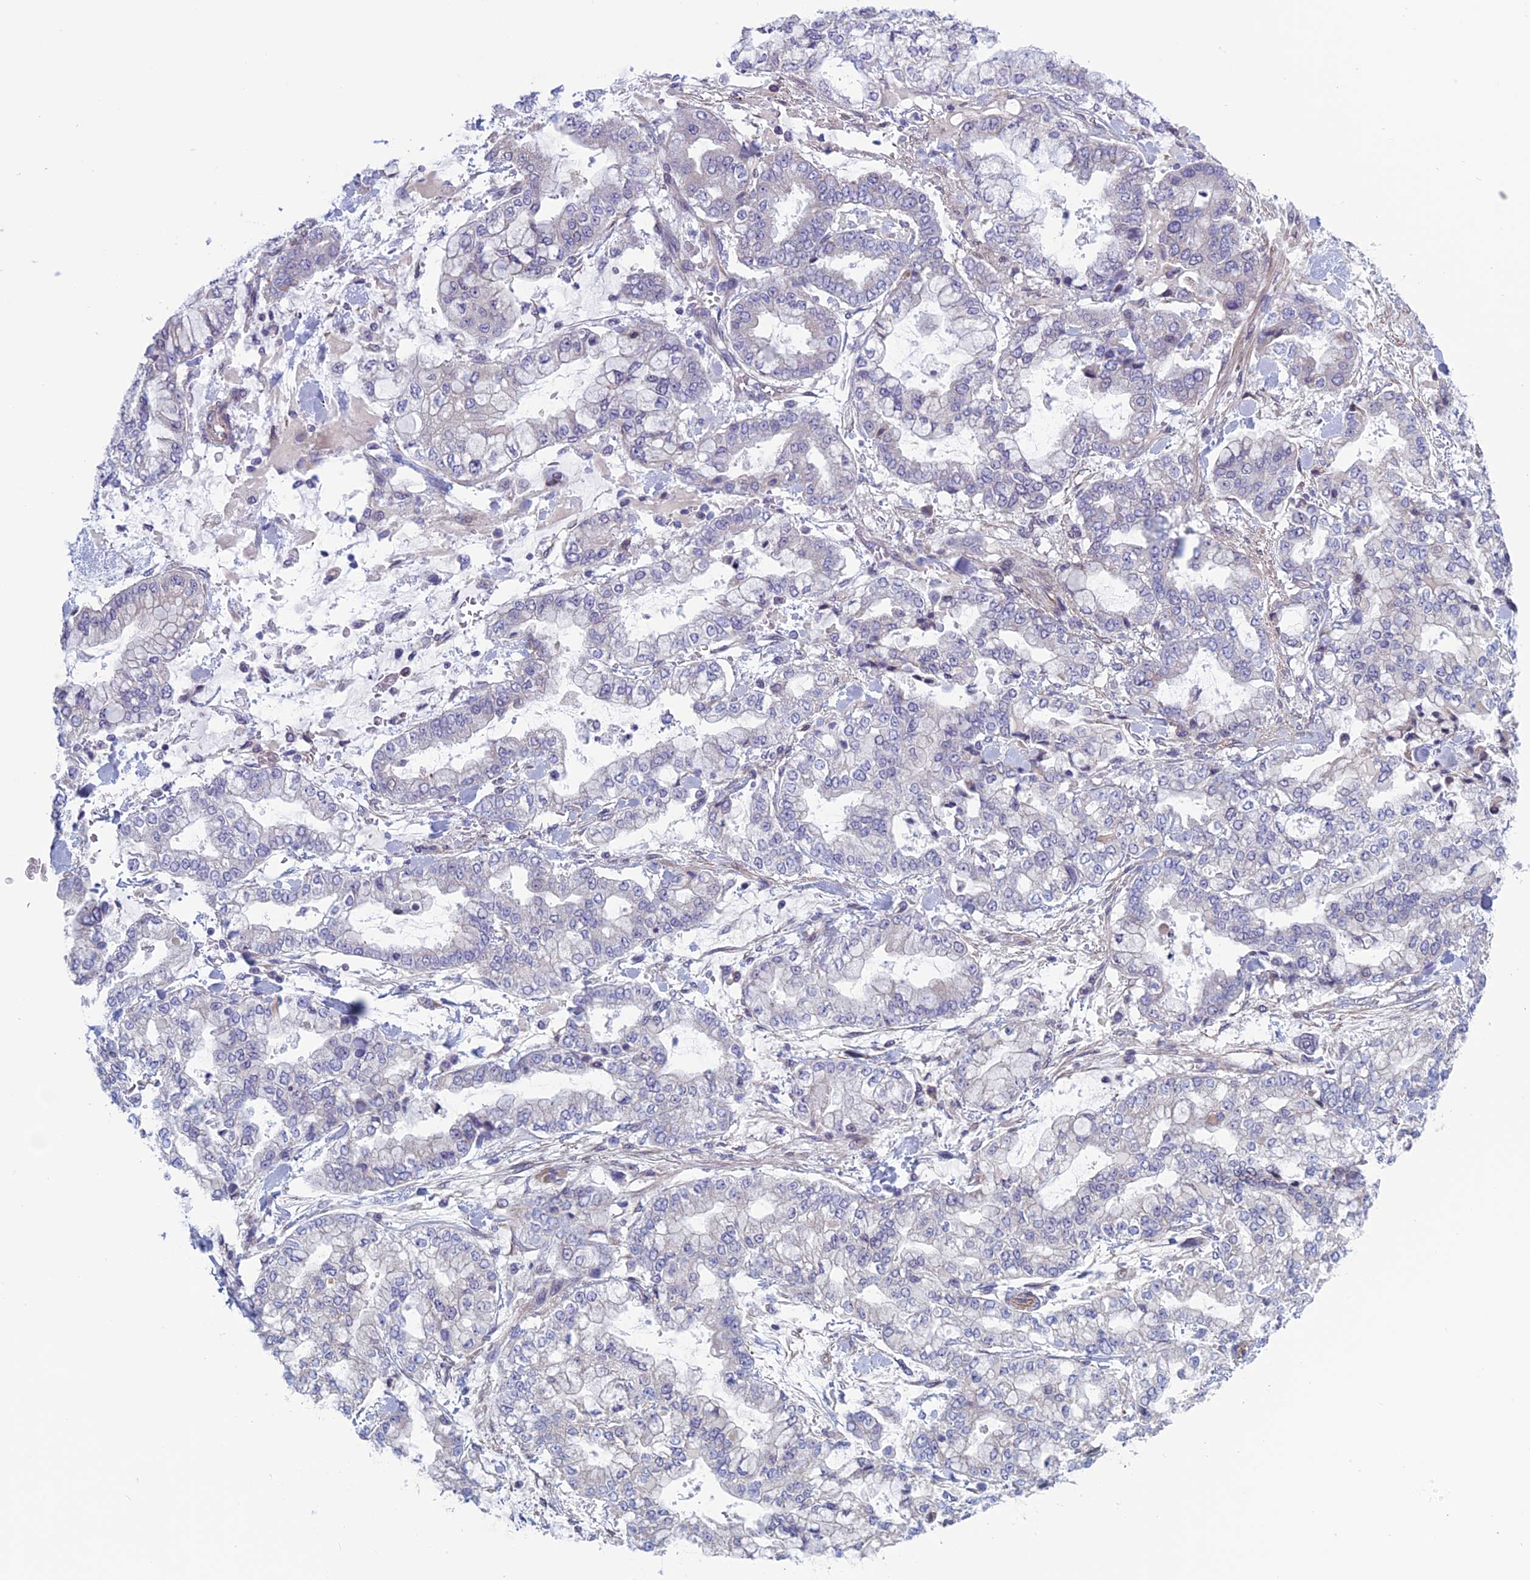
{"staining": {"intensity": "negative", "quantity": "none", "location": "none"}, "tissue": "stomach cancer", "cell_type": "Tumor cells", "image_type": "cancer", "snomed": [{"axis": "morphology", "description": "Normal tissue, NOS"}, {"axis": "morphology", "description": "Adenocarcinoma, NOS"}, {"axis": "topography", "description": "Stomach, upper"}, {"axis": "topography", "description": "Stomach"}], "caption": "An IHC micrograph of stomach cancer is shown. There is no staining in tumor cells of stomach cancer.", "gene": "BCL2L10", "patient": {"sex": "male", "age": 76}}